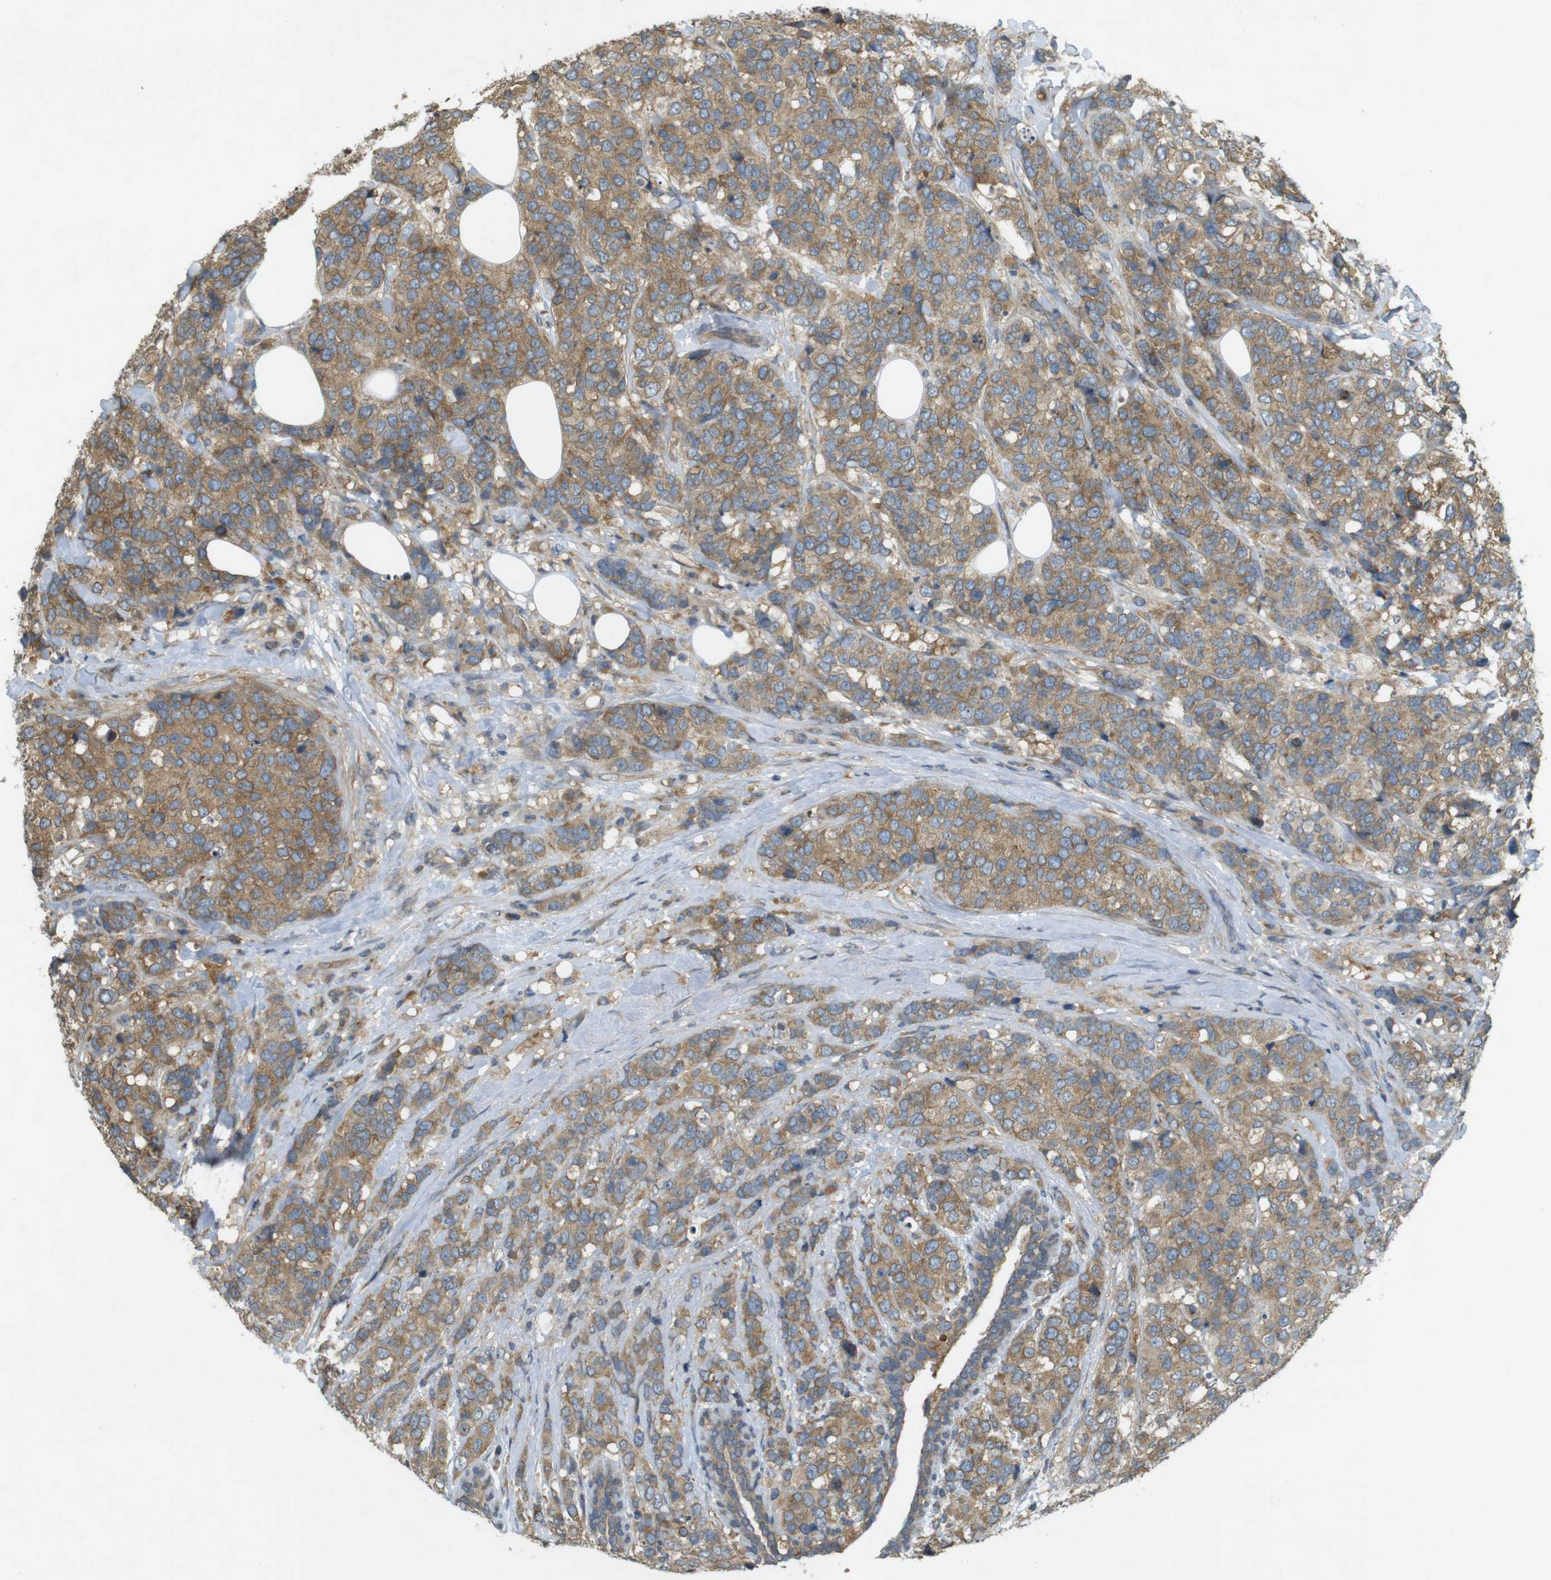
{"staining": {"intensity": "moderate", "quantity": ">75%", "location": "cytoplasmic/membranous"}, "tissue": "breast cancer", "cell_type": "Tumor cells", "image_type": "cancer", "snomed": [{"axis": "morphology", "description": "Lobular carcinoma"}, {"axis": "topography", "description": "Breast"}], "caption": "Immunohistochemical staining of breast cancer reveals medium levels of moderate cytoplasmic/membranous protein staining in about >75% of tumor cells.", "gene": "KIF5B", "patient": {"sex": "female", "age": 59}}